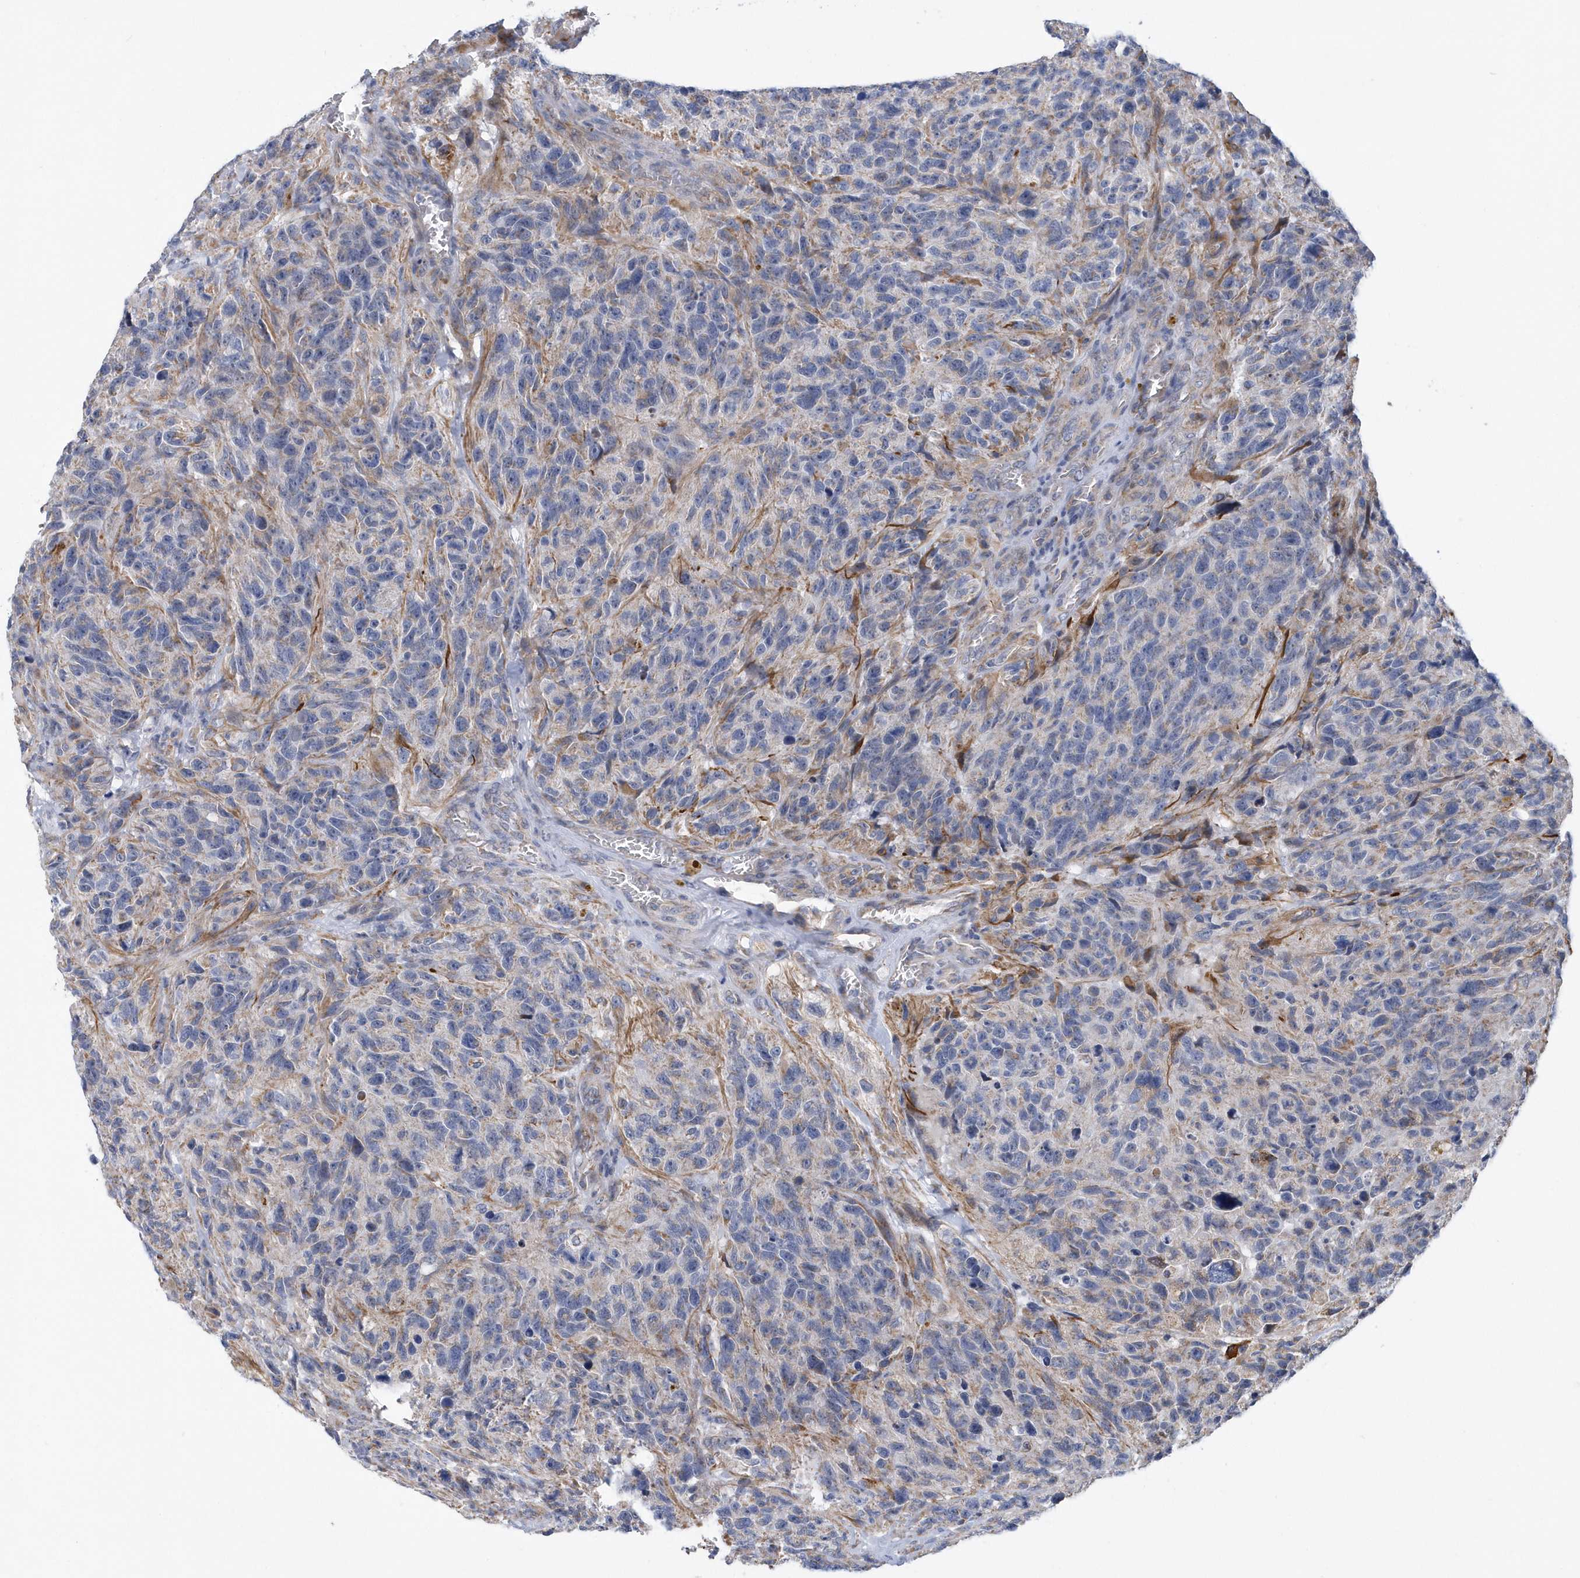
{"staining": {"intensity": "weak", "quantity": "<25%", "location": "cytoplasmic/membranous"}, "tissue": "glioma", "cell_type": "Tumor cells", "image_type": "cancer", "snomed": [{"axis": "morphology", "description": "Glioma, malignant, High grade"}, {"axis": "topography", "description": "Brain"}], "caption": "This photomicrograph is of glioma stained with immunohistochemistry to label a protein in brown with the nuclei are counter-stained blue. There is no expression in tumor cells. (DAB (3,3'-diaminobenzidine) IHC with hematoxylin counter stain).", "gene": "VWA5B2", "patient": {"sex": "male", "age": 69}}